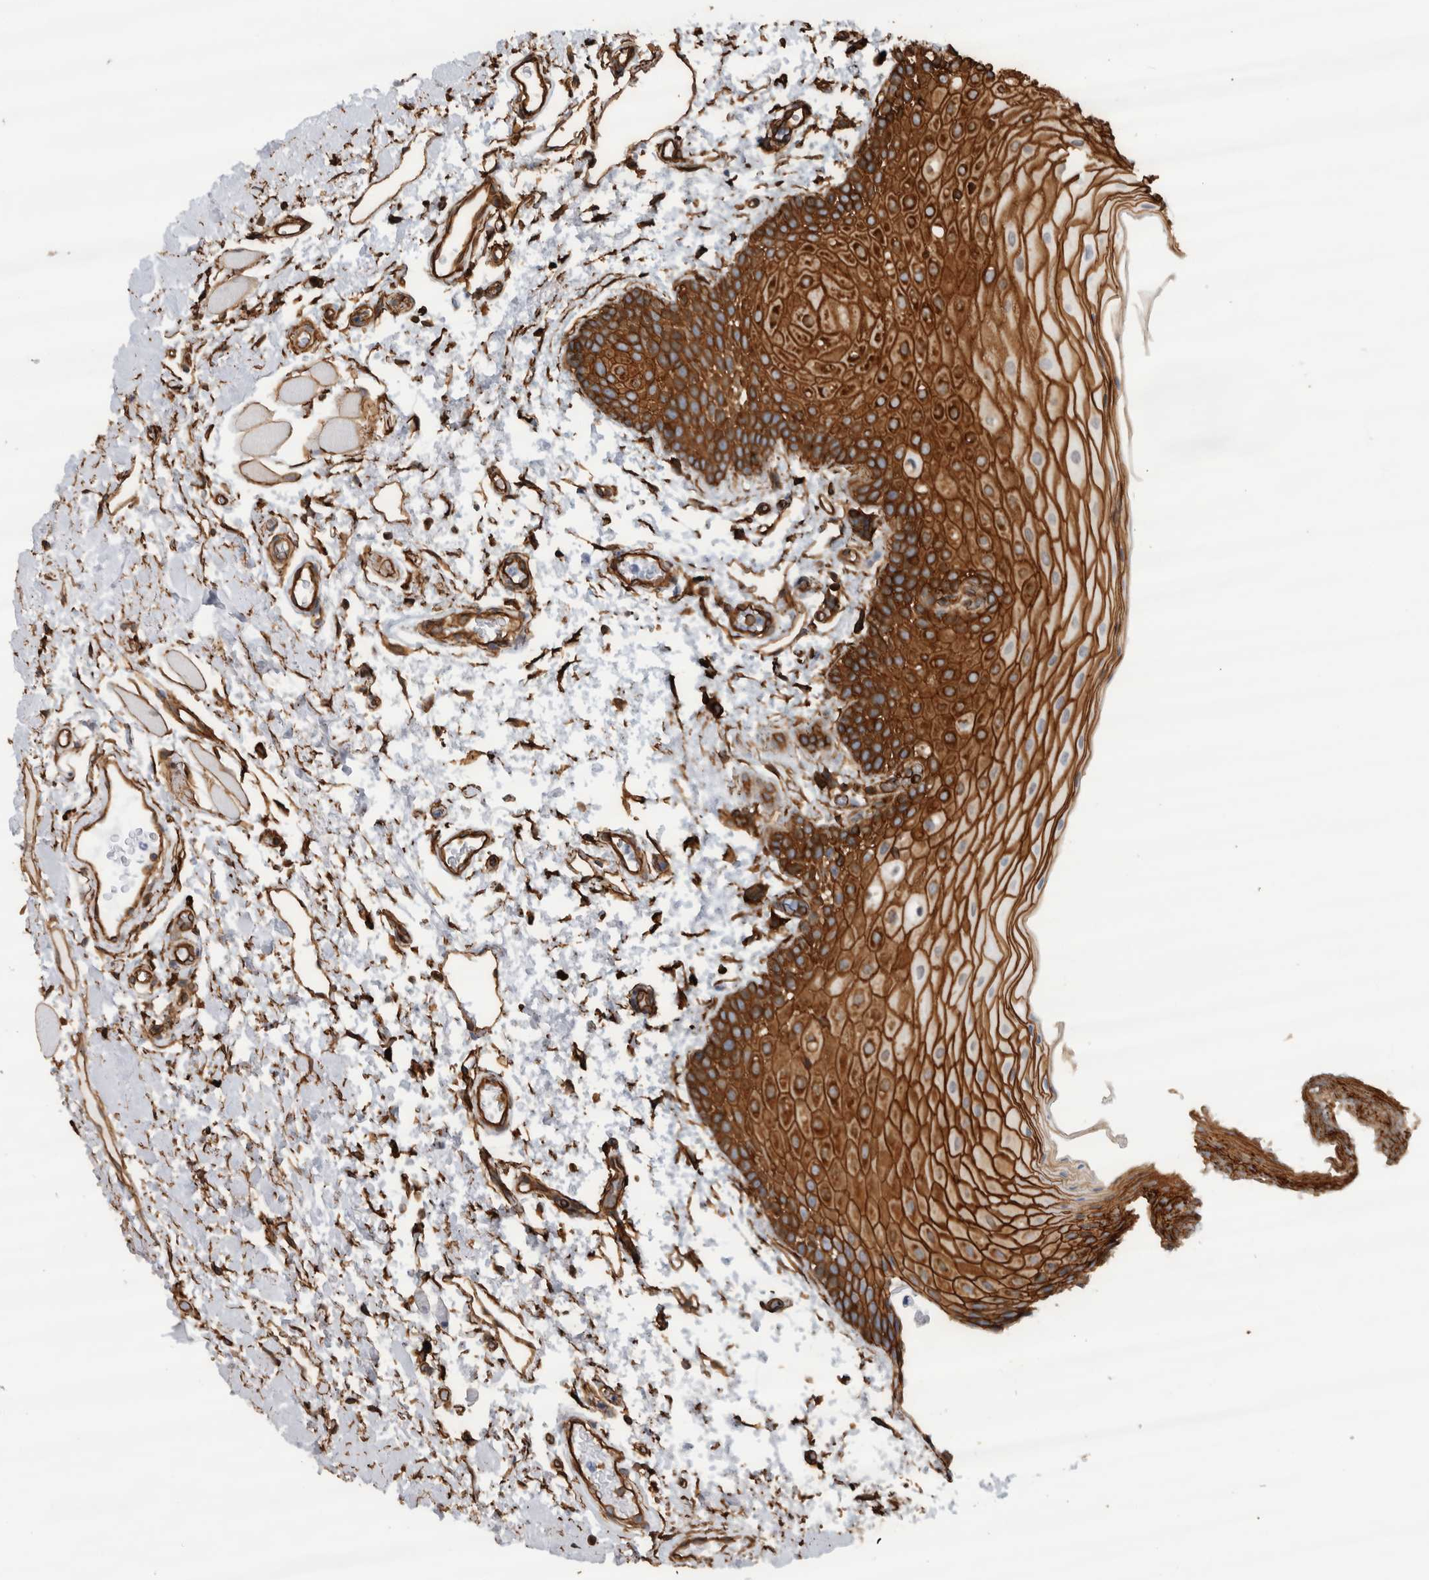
{"staining": {"intensity": "strong", "quantity": "25%-75%", "location": "cytoplasmic/membranous"}, "tissue": "oral mucosa", "cell_type": "Squamous epithelial cells", "image_type": "normal", "snomed": [{"axis": "morphology", "description": "Normal tissue, NOS"}, {"axis": "topography", "description": "Oral tissue"}], "caption": "Brown immunohistochemical staining in normal oral mucosa shows strong cytoplasmic/membranous staining in about 25%-75% of squamous epithelial cells.", "gene": "AHNAK", "patient": {"sex": "male", "age": 62}}